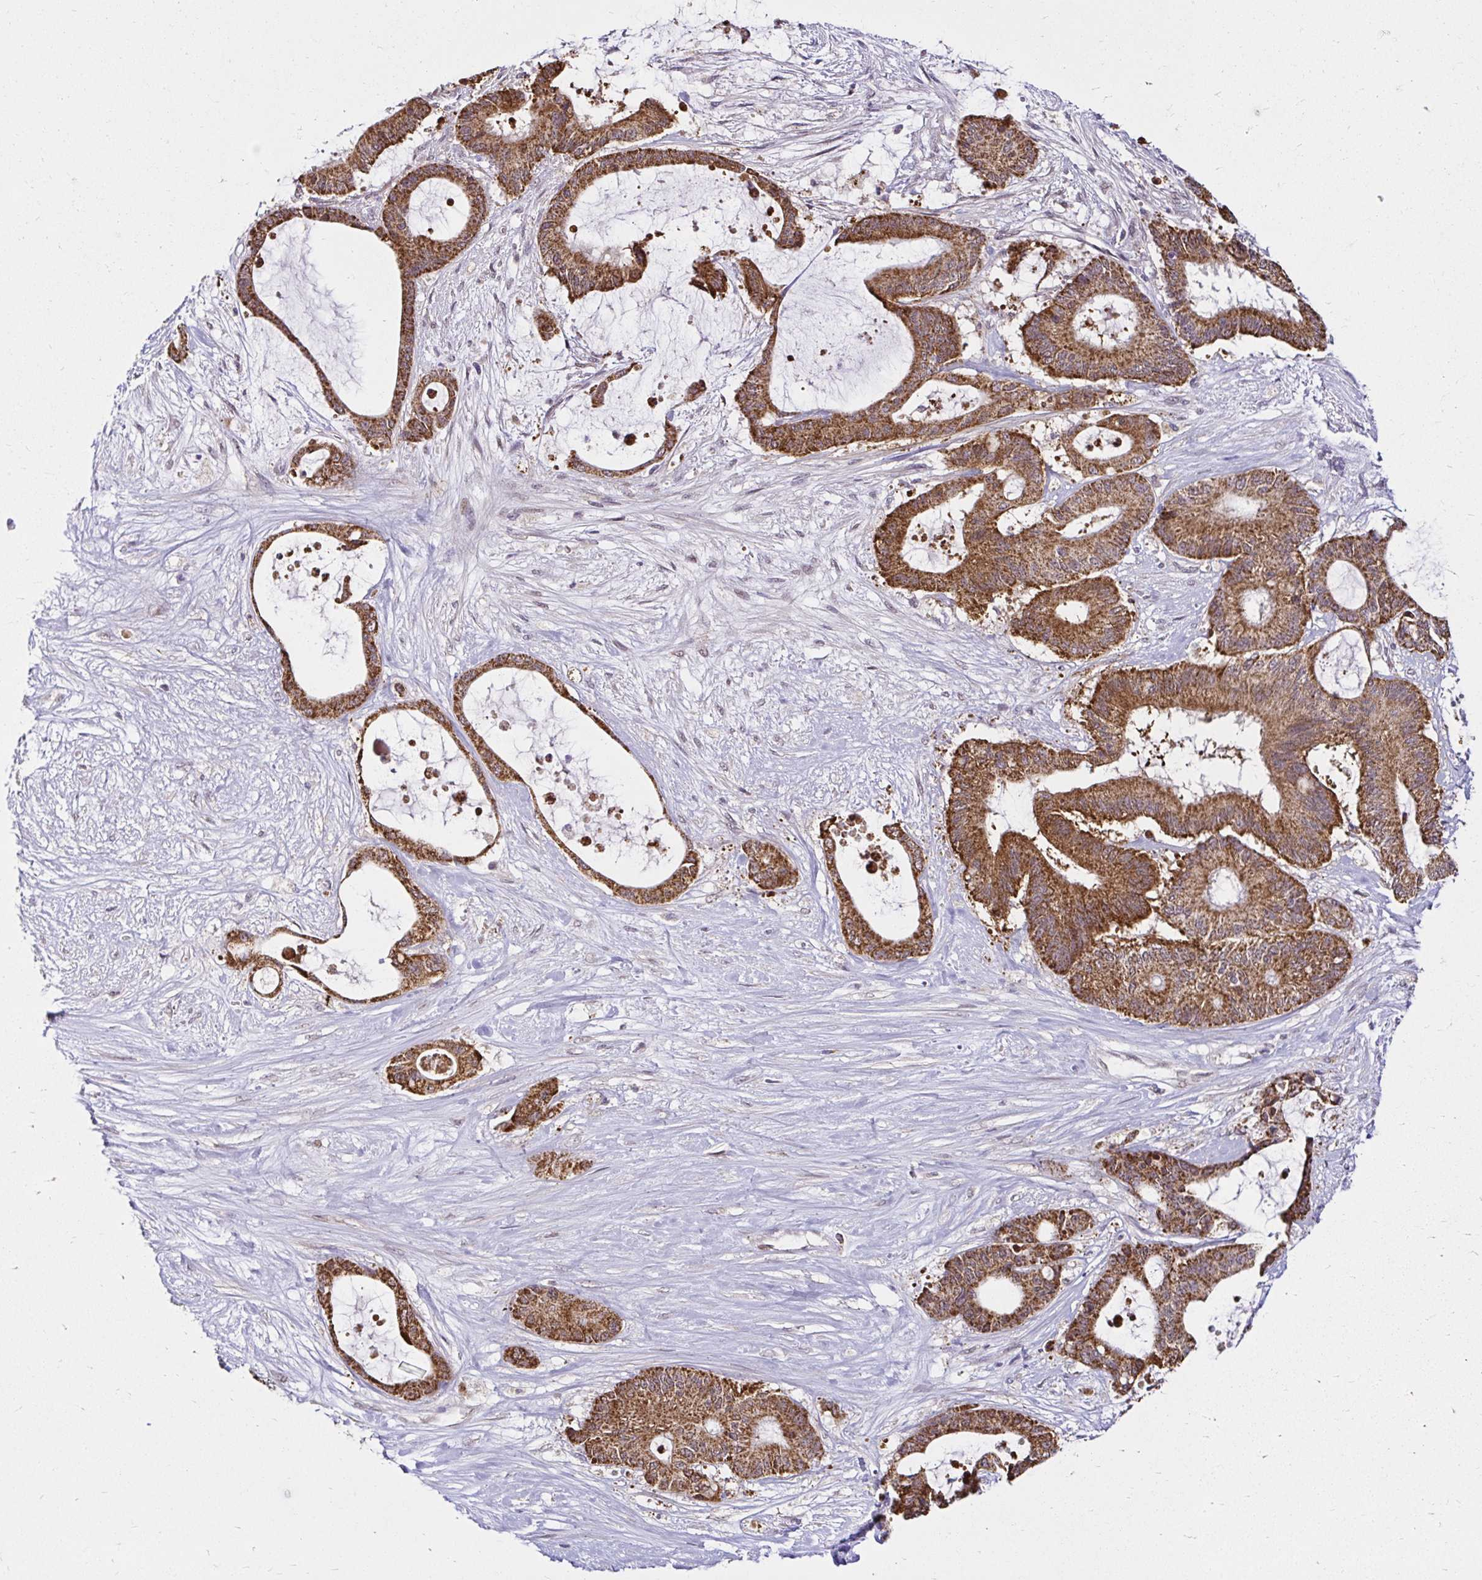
{"staining": {"intensity": "strong", "quantity": ">75%", "location": "cytoplasmic/membranous"}, "tissue": "liver cancer", "cell_type": "Tumor cells", "image_type": "cancer", "snomed": [{"axis": "morphology", "description": "Normal tissue, NOS"}, {"axis": "morphology", "description": "Cholangiocarcinoma"}, {"axis": "topography", "description": "Liver"}, {"axis": "topography", "description": "Peripheral nerve tissue"}], "caption": "The photomicrograph shows staining of liver cancer (cholangiocarcinoma), revealing strong cytoplasmic/membranous protein staining (brown color) within tumor cells.", "gene": "TIMM50", "patient": {"sex": "female", "age": 73}}